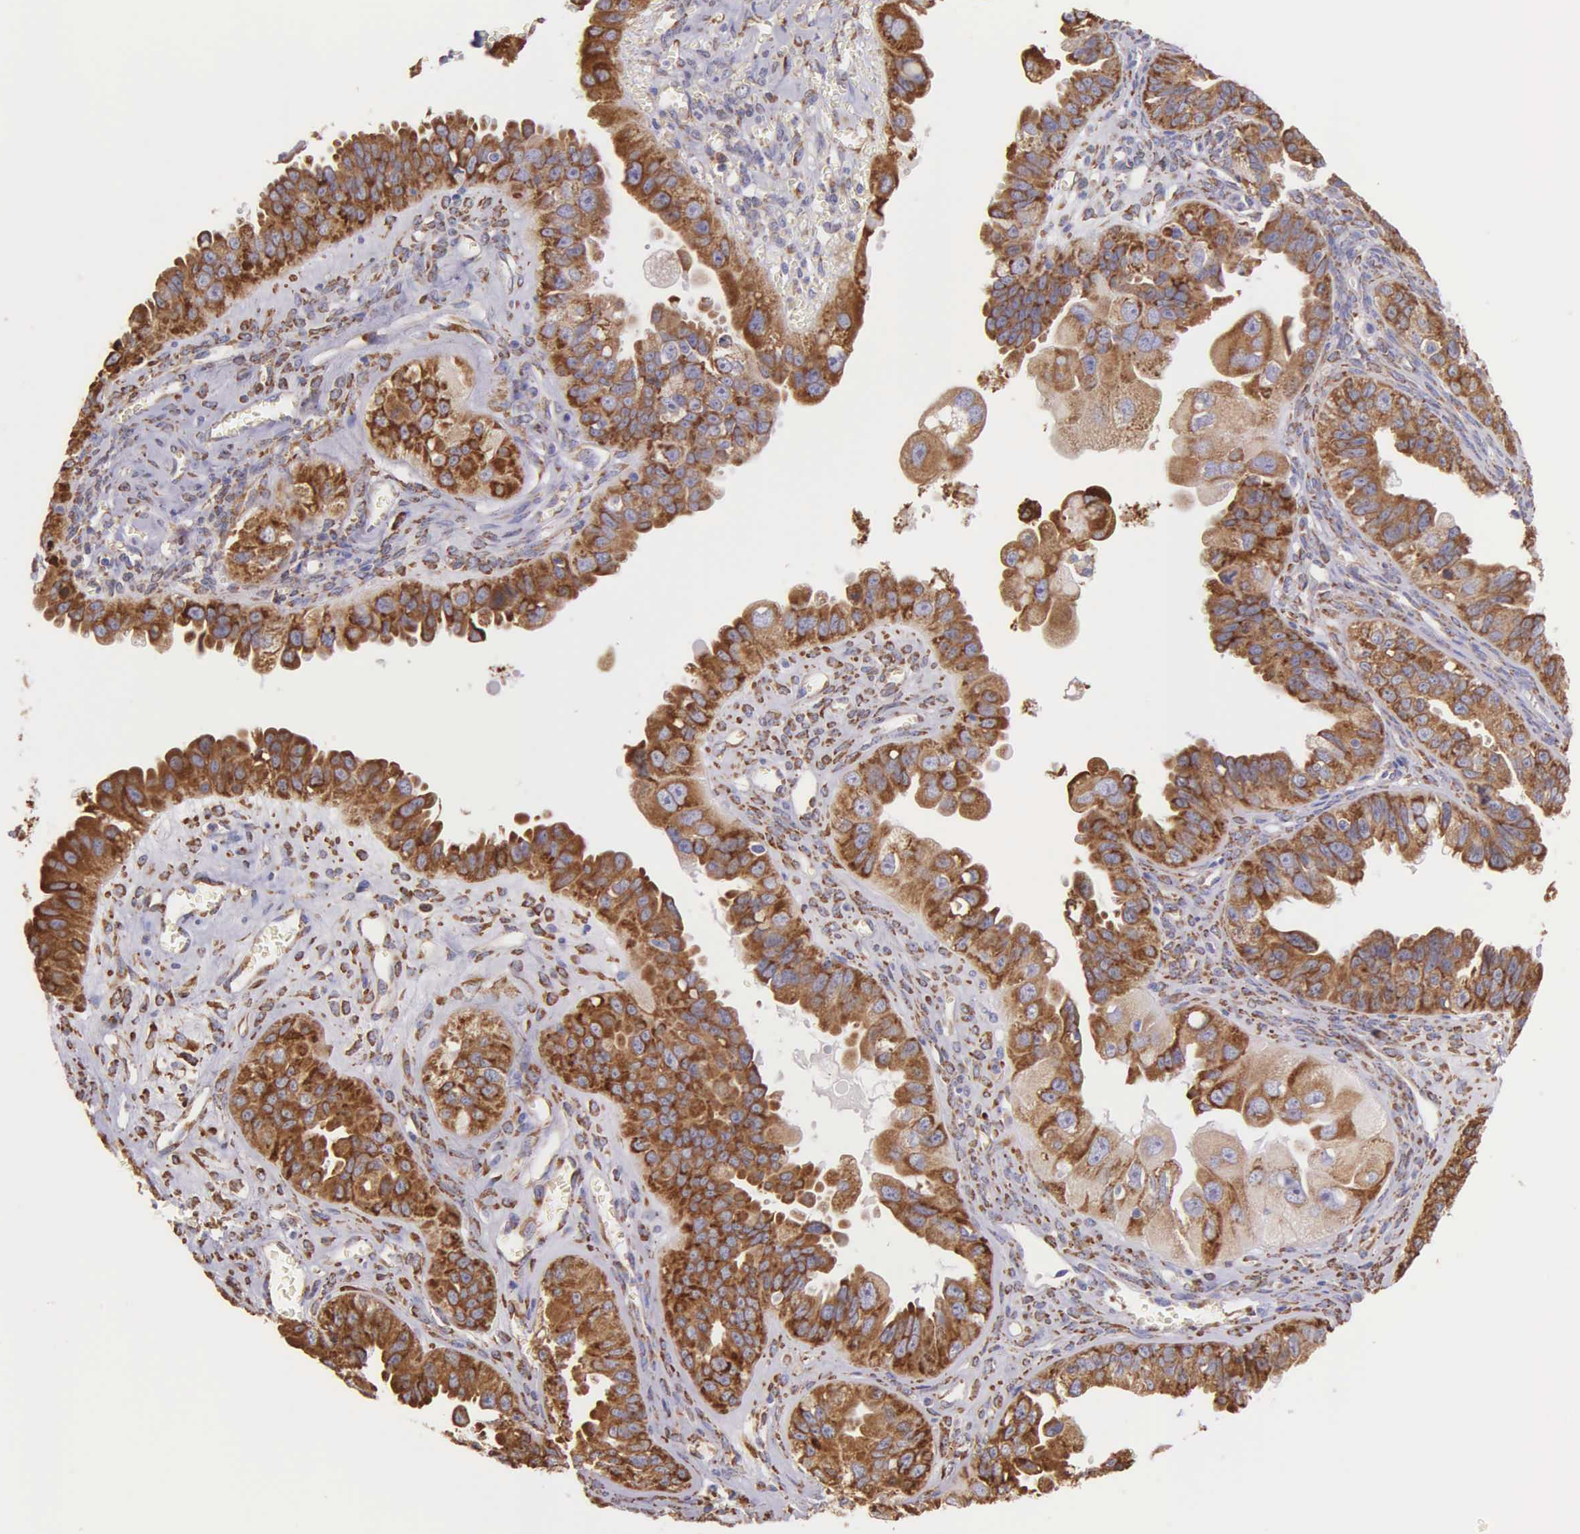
{"staining": {"intensity": "strong", "quantity": ">75%", "location": "cytoplasmic/membranous"}, "tissue": "ovarian cancer", "cell_type": "Tumor cells", "image_type": "cancer", "snomed": [{"axis": "morphology", "description": "Carcinoma, endometroid"}, {"axis": "topography", "description": "Ovary"}], "caption": "A photomicrograph showing strong cytoplasmic/membranous staining in about >75% of tumor cells in ovarian endometroid carcinoma, as visualized by brown immunohistochemical staining.", "gene": "CKAP4", "patient": {"sex": "female", "age": 85}}